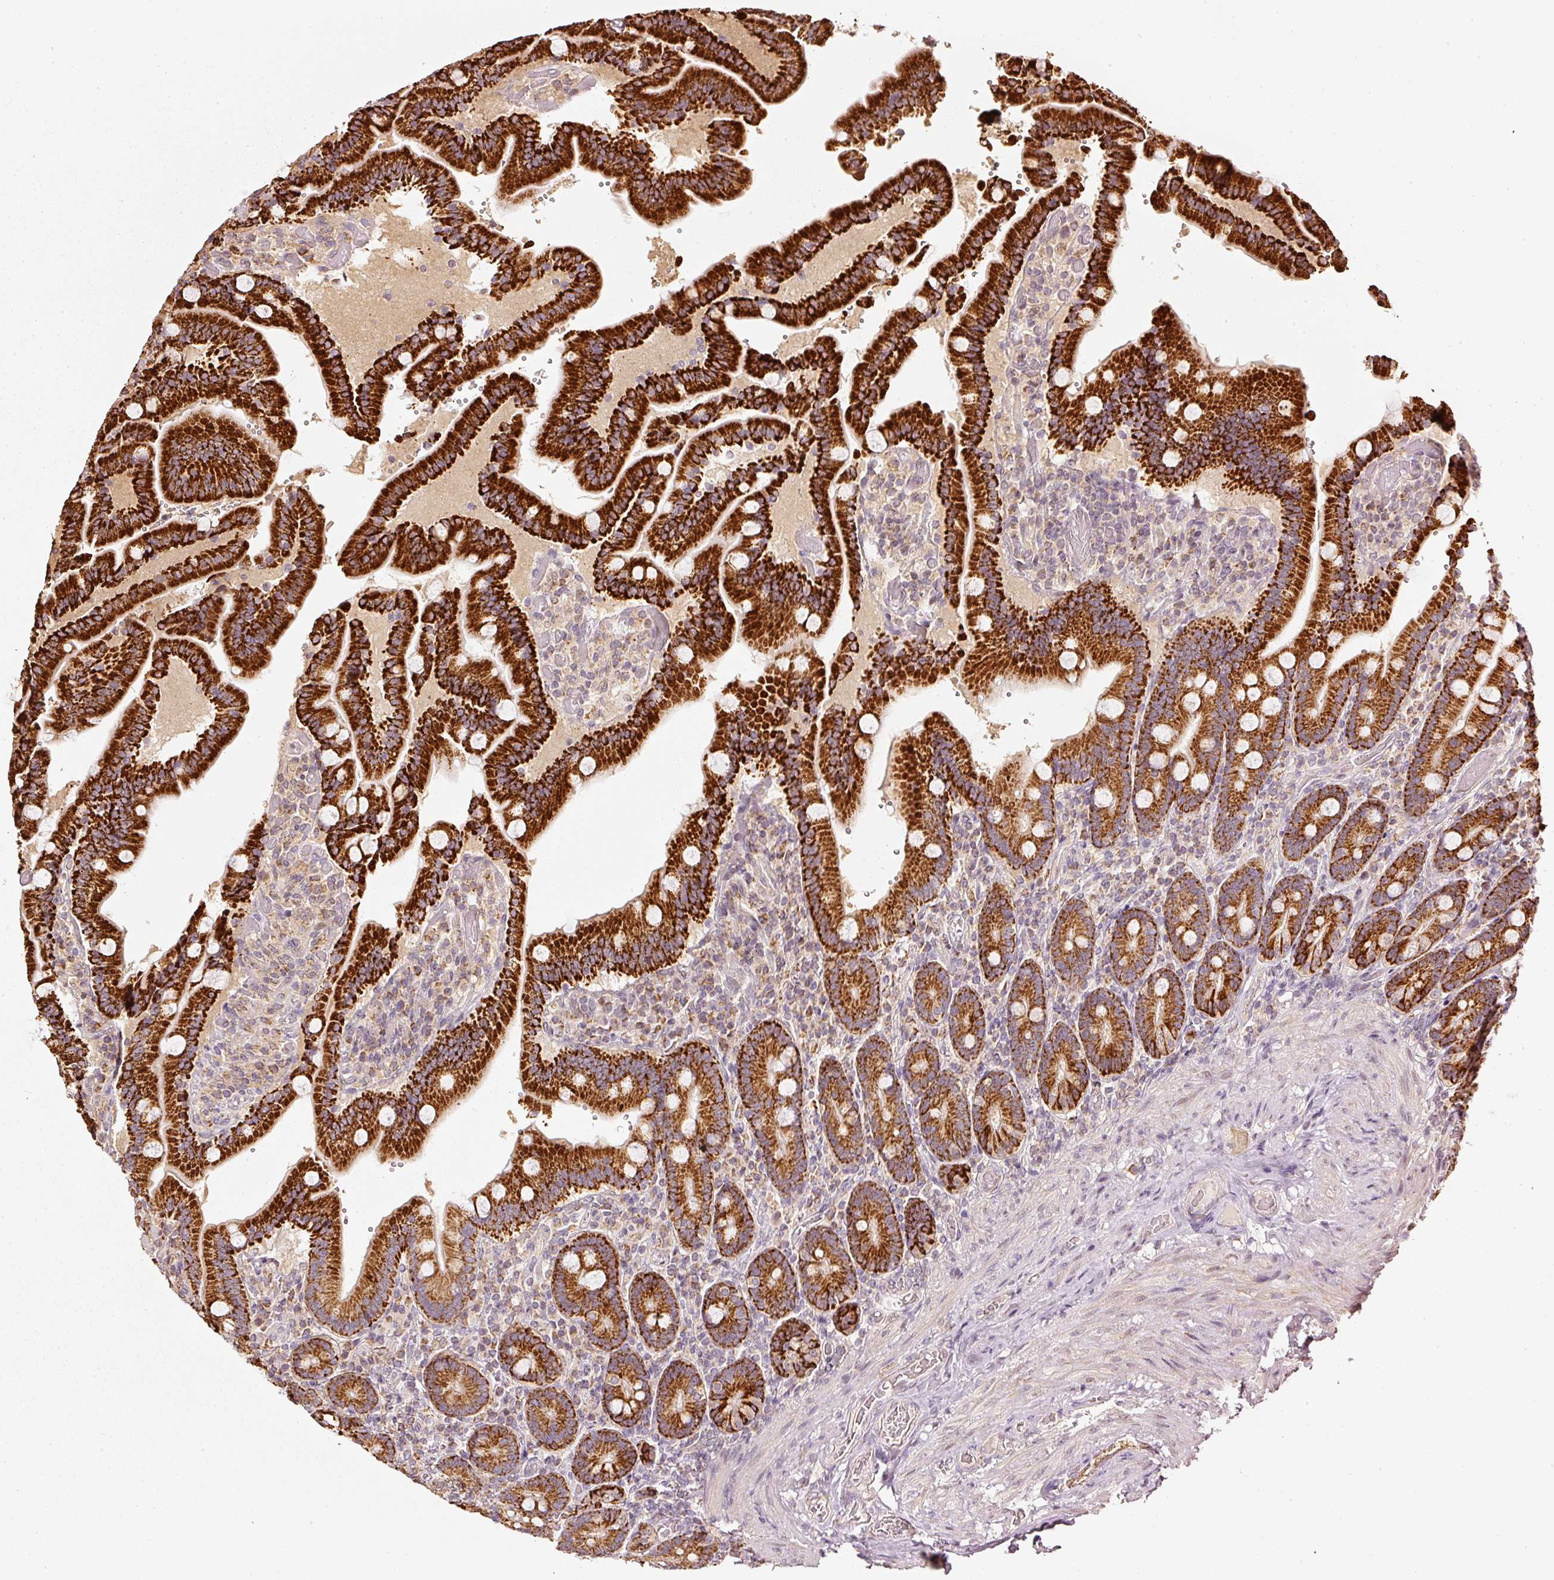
{"staining": {"intensity": "strong", "quantity": ">75%", "location": "cytoplasmic/membranous"}, "tissue": "duodenum", "cell_type": "Glandular cells", "image_type": "normal", "snomed": [{"axis": "morphology", "description": "Normal tissue, NOS"}, {"axis": "topography", "description": "Duodenum"}], "caption": "Immunohistochemistry (IHC) (DAB) staining of benign human duodenum reveals strong cytoplasmic/membranous protein expression in approximately >75% of glandular cells. The staining is performed using DAB brown chromogen to label protein expression. The nuclei are counter-stained blue using hematoxylin.", "gene": "RAB35", "patient": {"sex": "female", "age": 62}}